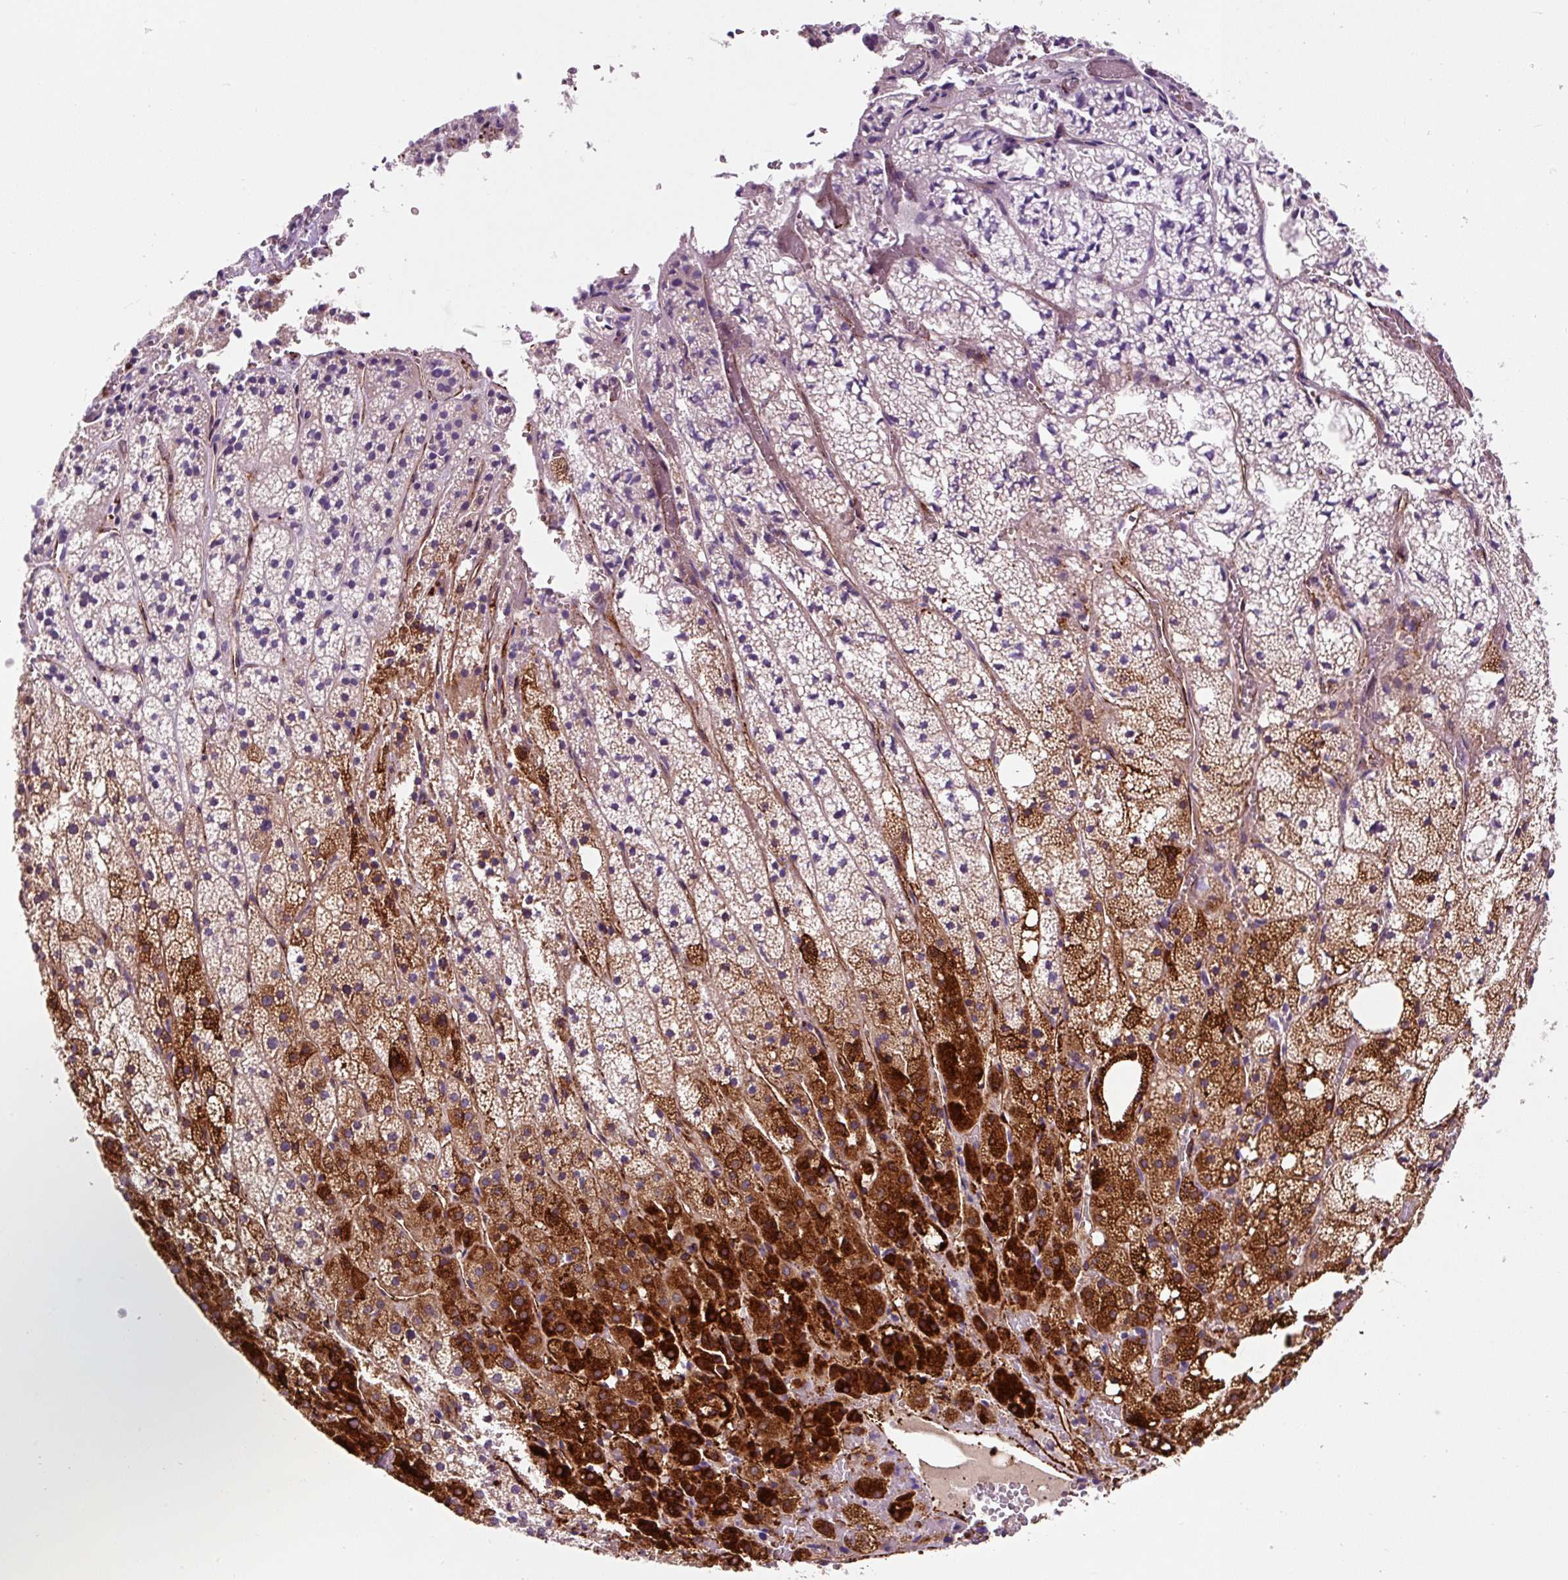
{"staining": {"intensity": "strong", "quantity": "25%-75%", "location": "cytoplasmic/membranous"}, "tissue": "adrenal gland", "cell_type": "Glandular cells", "image_type": "normal", "snomed": [{"axis": "morphology", "description": "Normal tissue, NOS"}, {"axis": "topography", "description": "Adrenal gland"}], "caption": "Strong cytoplasmic/membranous expression is seen in about 25%-75% of glandular cells in unremarkable adrenal gland. The staining is performed using DAB (3,3'-diaminobenzidine) brown chromogen to label protein expression. The nuclei are counter-stained blue using hematoxylin.", "gene": "PCDHGB3", "patient": {"sex": "male", "age": 53}}